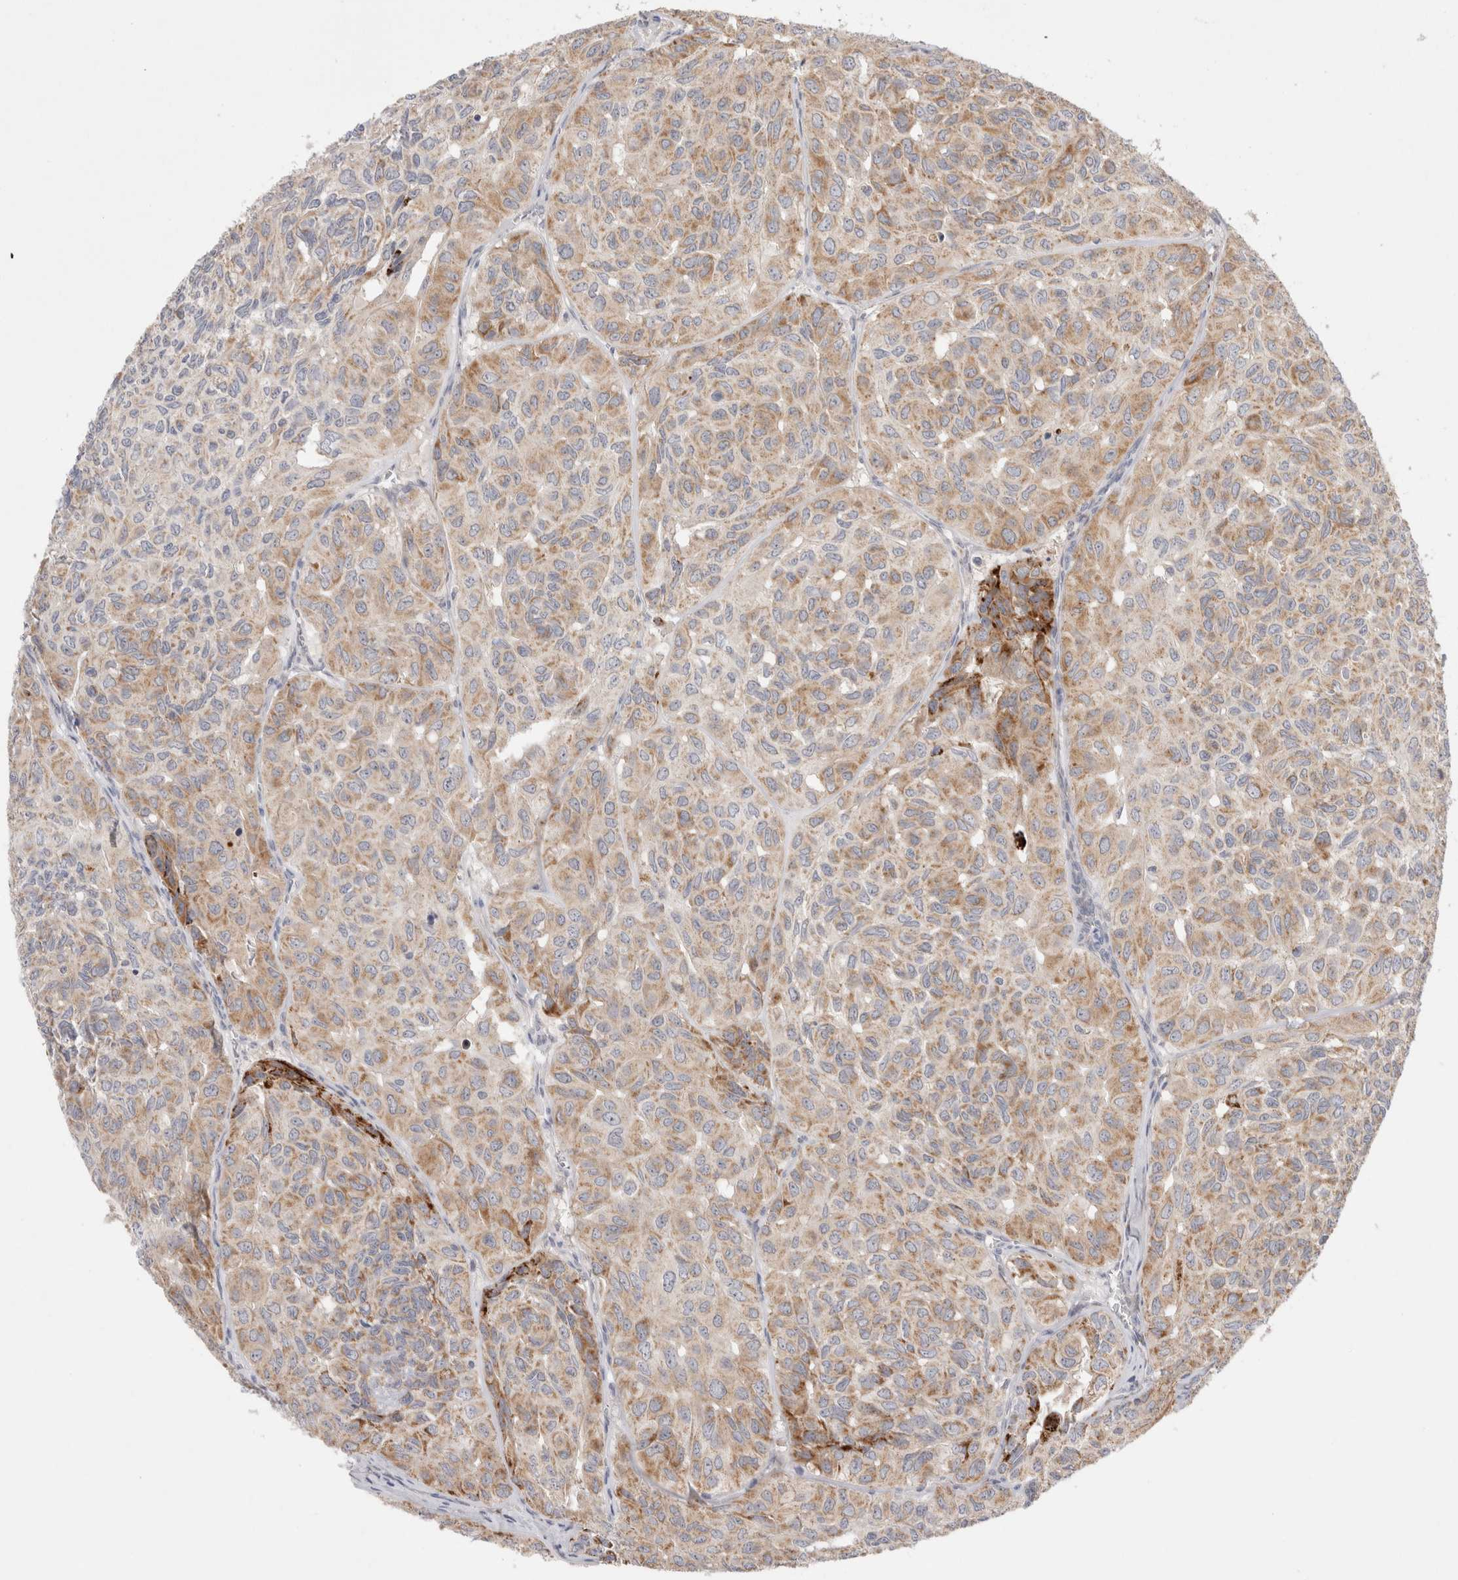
{"staining": {"intensity": "moderate", "quantity": ">75%", "location": "cytoplasmic/membranous"}, "tissue": "head and neck cancer", "cell_type": "Tumor cells", "image_type": "cancer", "snomed": [{"axis": "morphology", "description": "Adenocarcinoma, NOS"}, {"axis": "topography", "description": "Salivary gland, NOS"}, {"axis": "topography", "description": "Head-Neck"}], "caption": "Immunohistochemical staining of head and neck adenocarcinoma displays medium levels of moderate cytoplasmic/membranous protein expression in approximately >75% of tumor cells.", "gene": "CHADL", "patient": {"sex": "female", "age": 76}}